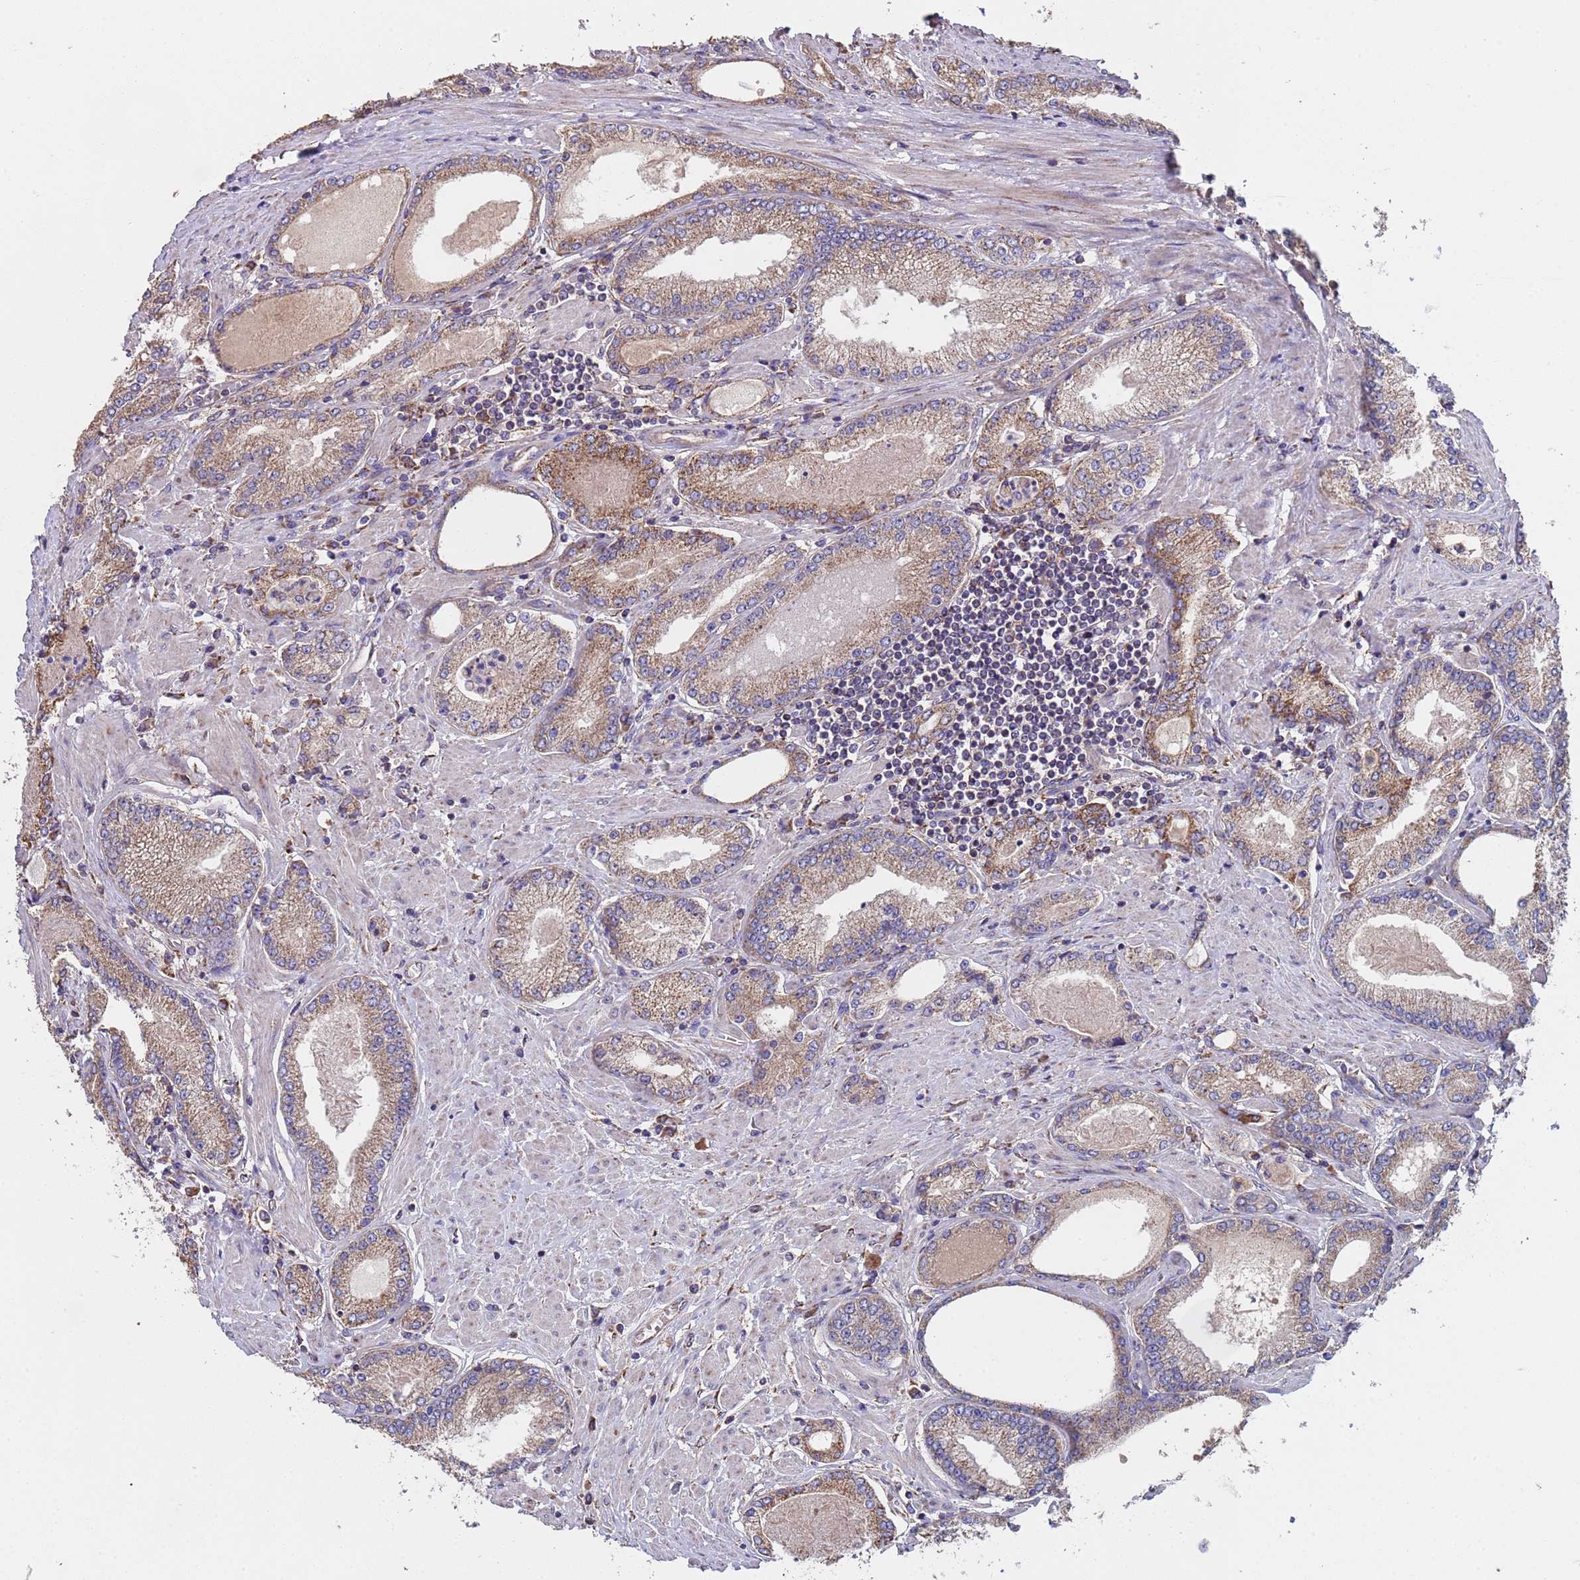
{"staining": {"intensity": "weak", "quantity": ">75%", "location": "cytoplasmic/membranous"}, "tissue": "prostate cancer", "cell_type": "Tumor cells", "image_type": "cancer", "snomed": [{"axis": "morphology", "description": "Adenocarcinoma, High grade"}, {"axis": "topography", "description": "Prostate"}], "caption": "This image reveals immunohistochemistry staining of prostate high-grade adenocarcinoma, with low weak cytoplasmic/membranous positivity in about >75% of tumor cells.", "gene": "EEF1AKMT1", "patient": {"sex": "male", "age": 66}}